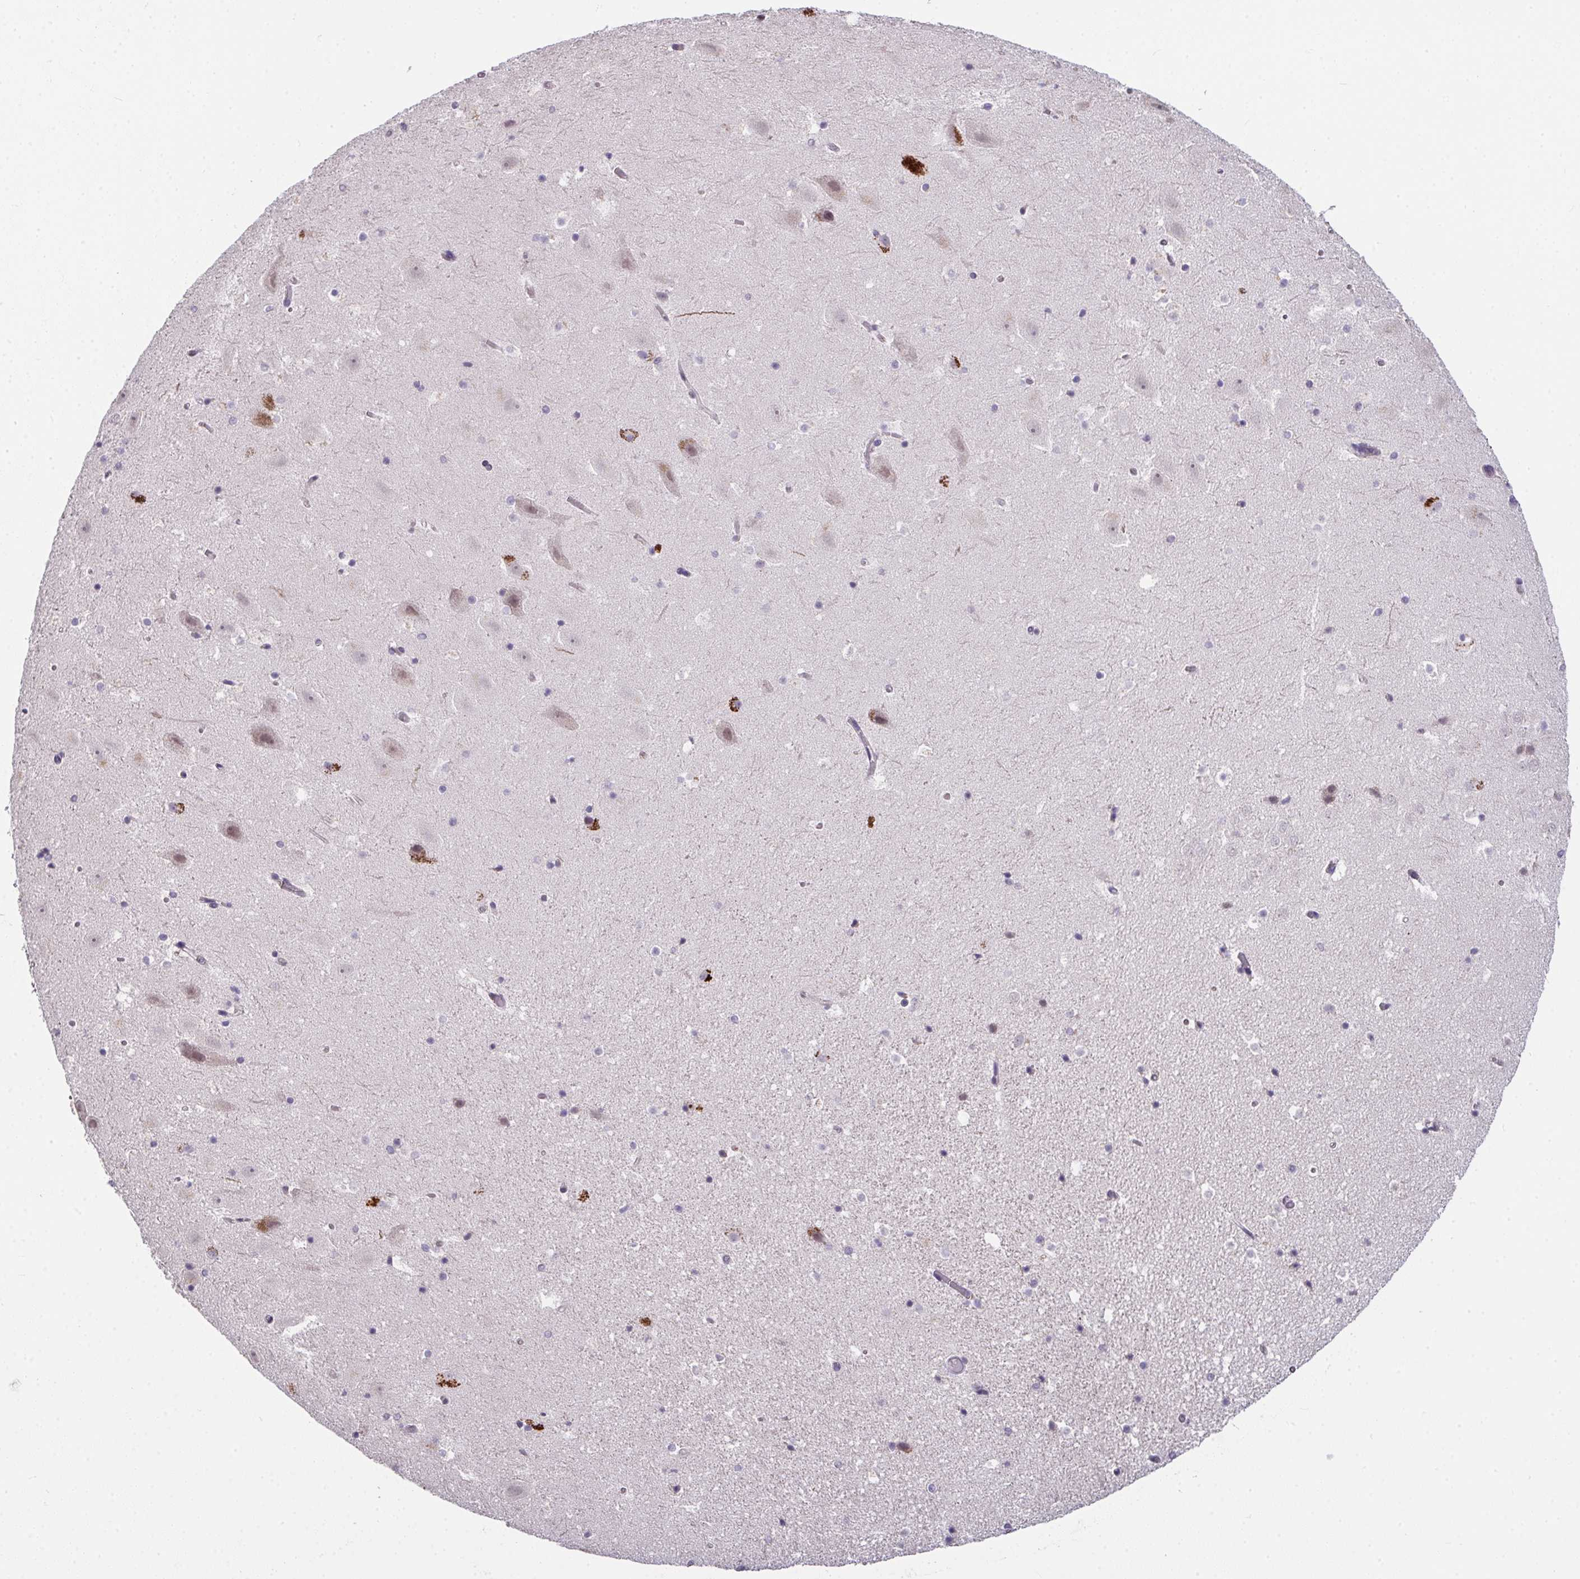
{"staining": {"intensity": "negative", "quantity": "none", "location": "none"}, "tissue": "hippocampus", "cell_type": "Glial cells", "image_type": "normal", "snomed": [{"axis": "morphology", "description": "Normal tissue, NOS"}, {"axis": "topography", "description": "Hippocampus"}], "caption": "IHC of benign hippocampus demonstrates no staining in glial cells. The staining was performed using DAB to visualize the protein expression in brown, while the nuclei were stained in blue with hematoxylin (Magnification: 20x).", "gene": "GLTPD2", "patient": {"sex": "female", "age": 42}}